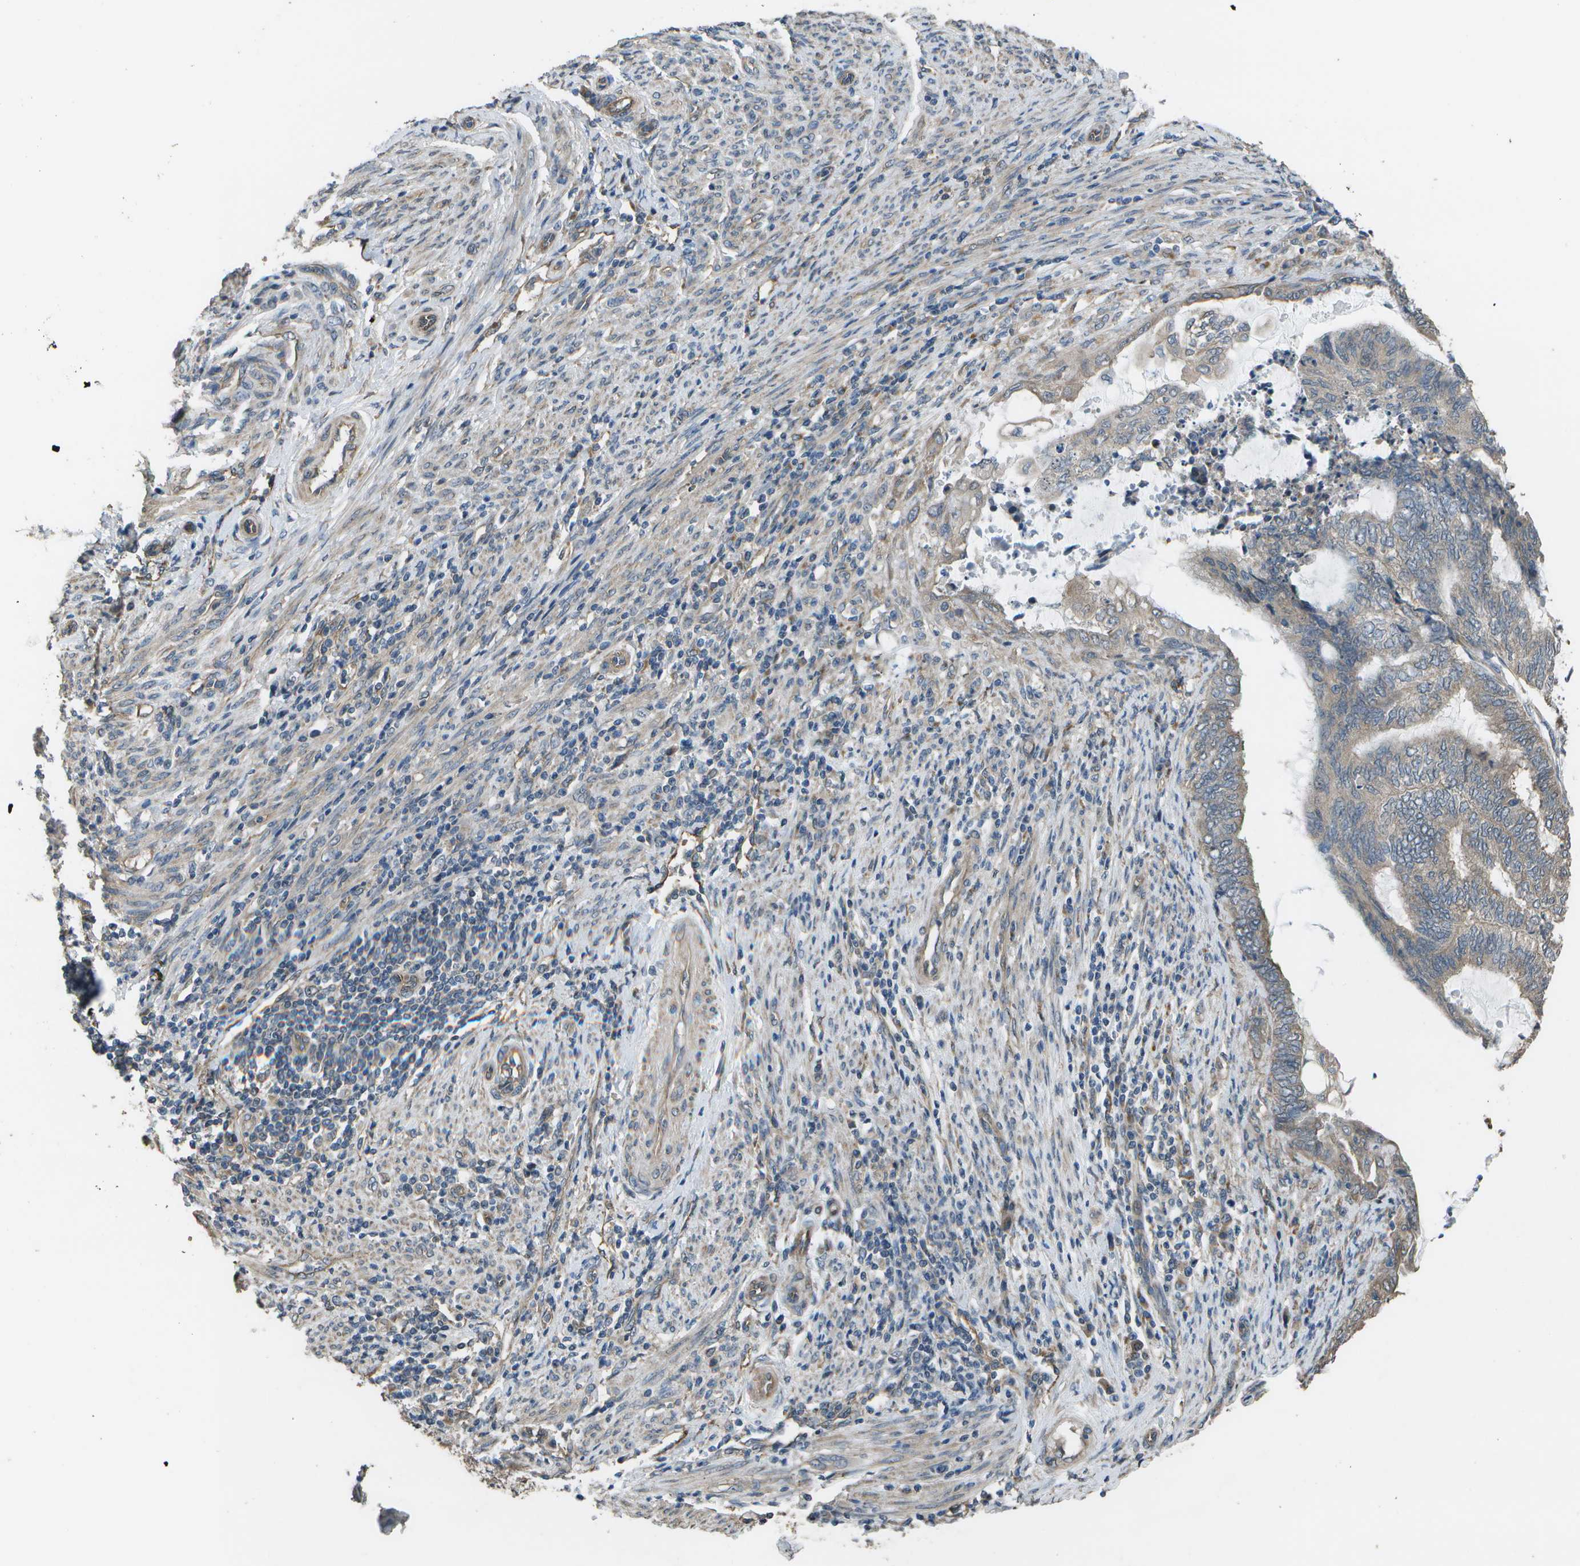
{"staining": {"intensity": "weak", "quantity": "<25%", "location": "cytoplasmic/membranous"}, "tissue": "endometrial cancer", "cell_type": "Tumor cells", "image_type": "cancer", "snomed": [{"axis": "morphology", "description": "Adenocarcinoma, NOS"}, {"axis": "topography", "description": "Uterus"}, {"axis": "topography", "description": "Endometrium"}], "caption": "The image demonstrates no staining of tumor cells in endometrial cancer.", "gene": "CLNS1A", "patient": {"sex": "female", "age": 70}}